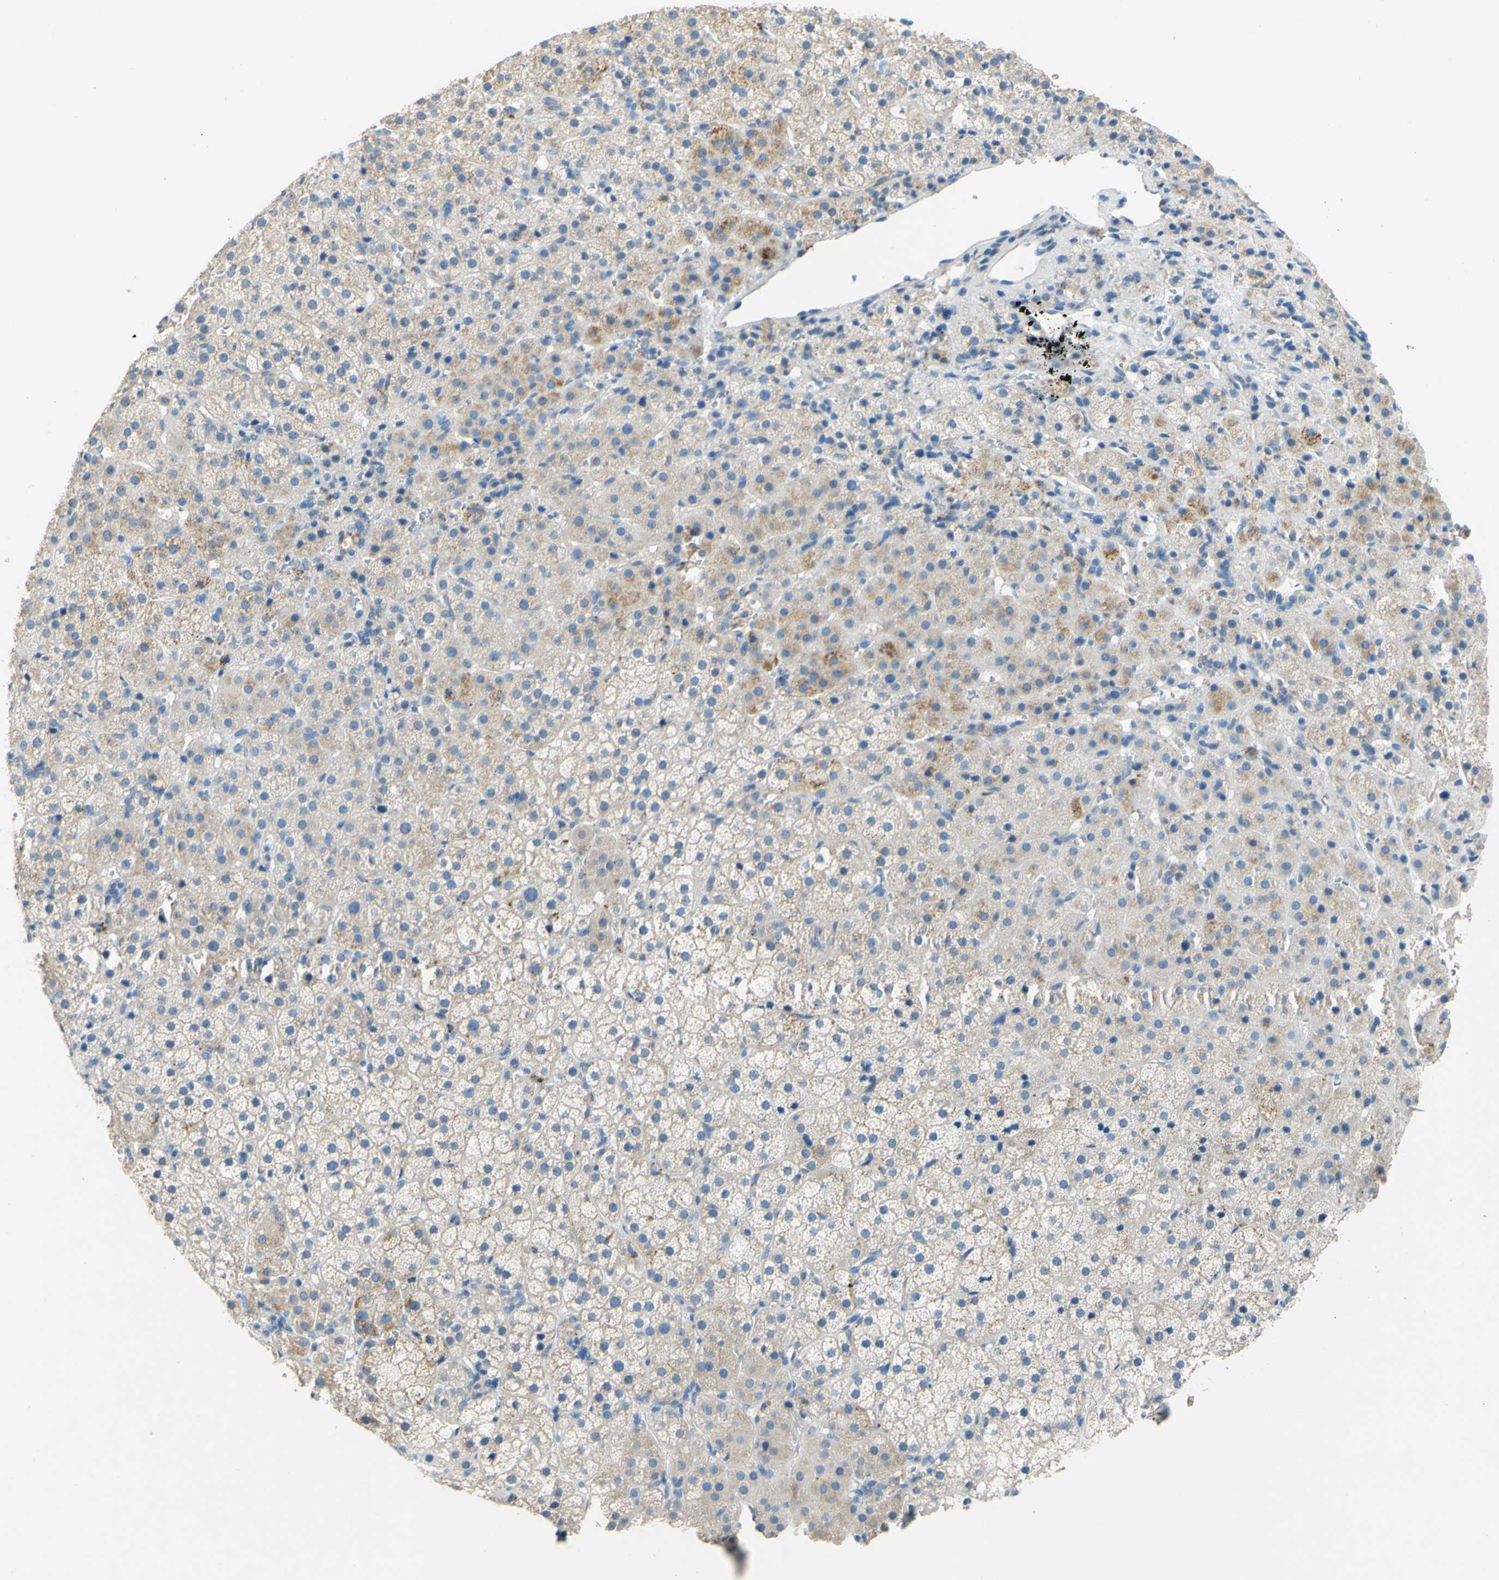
{"staining": {"intensity": "moderate", "quantity": "25%-75%", "location": "cytoplasmic/membranous"}, "tissue": "adrenal gland", "cell_type": "Glandular cells", "image_type": "normal", "snomed": [{"axis": "morphology", "description": "Normal tissue, NOS"}, {"axis": "topography", "description": "Adrenal gland"}], "caption": "IHC (DAB) staining of normal adrenal gland demonstrates moderate cytoplasmic/membranous protein expression in approximately 25%-75% of glandular cells. IHC stains the protein of interest in brown and the nuclei are stained blue.", "gene": "CDH10", "patient": {"sex": "female", "age": 57}}